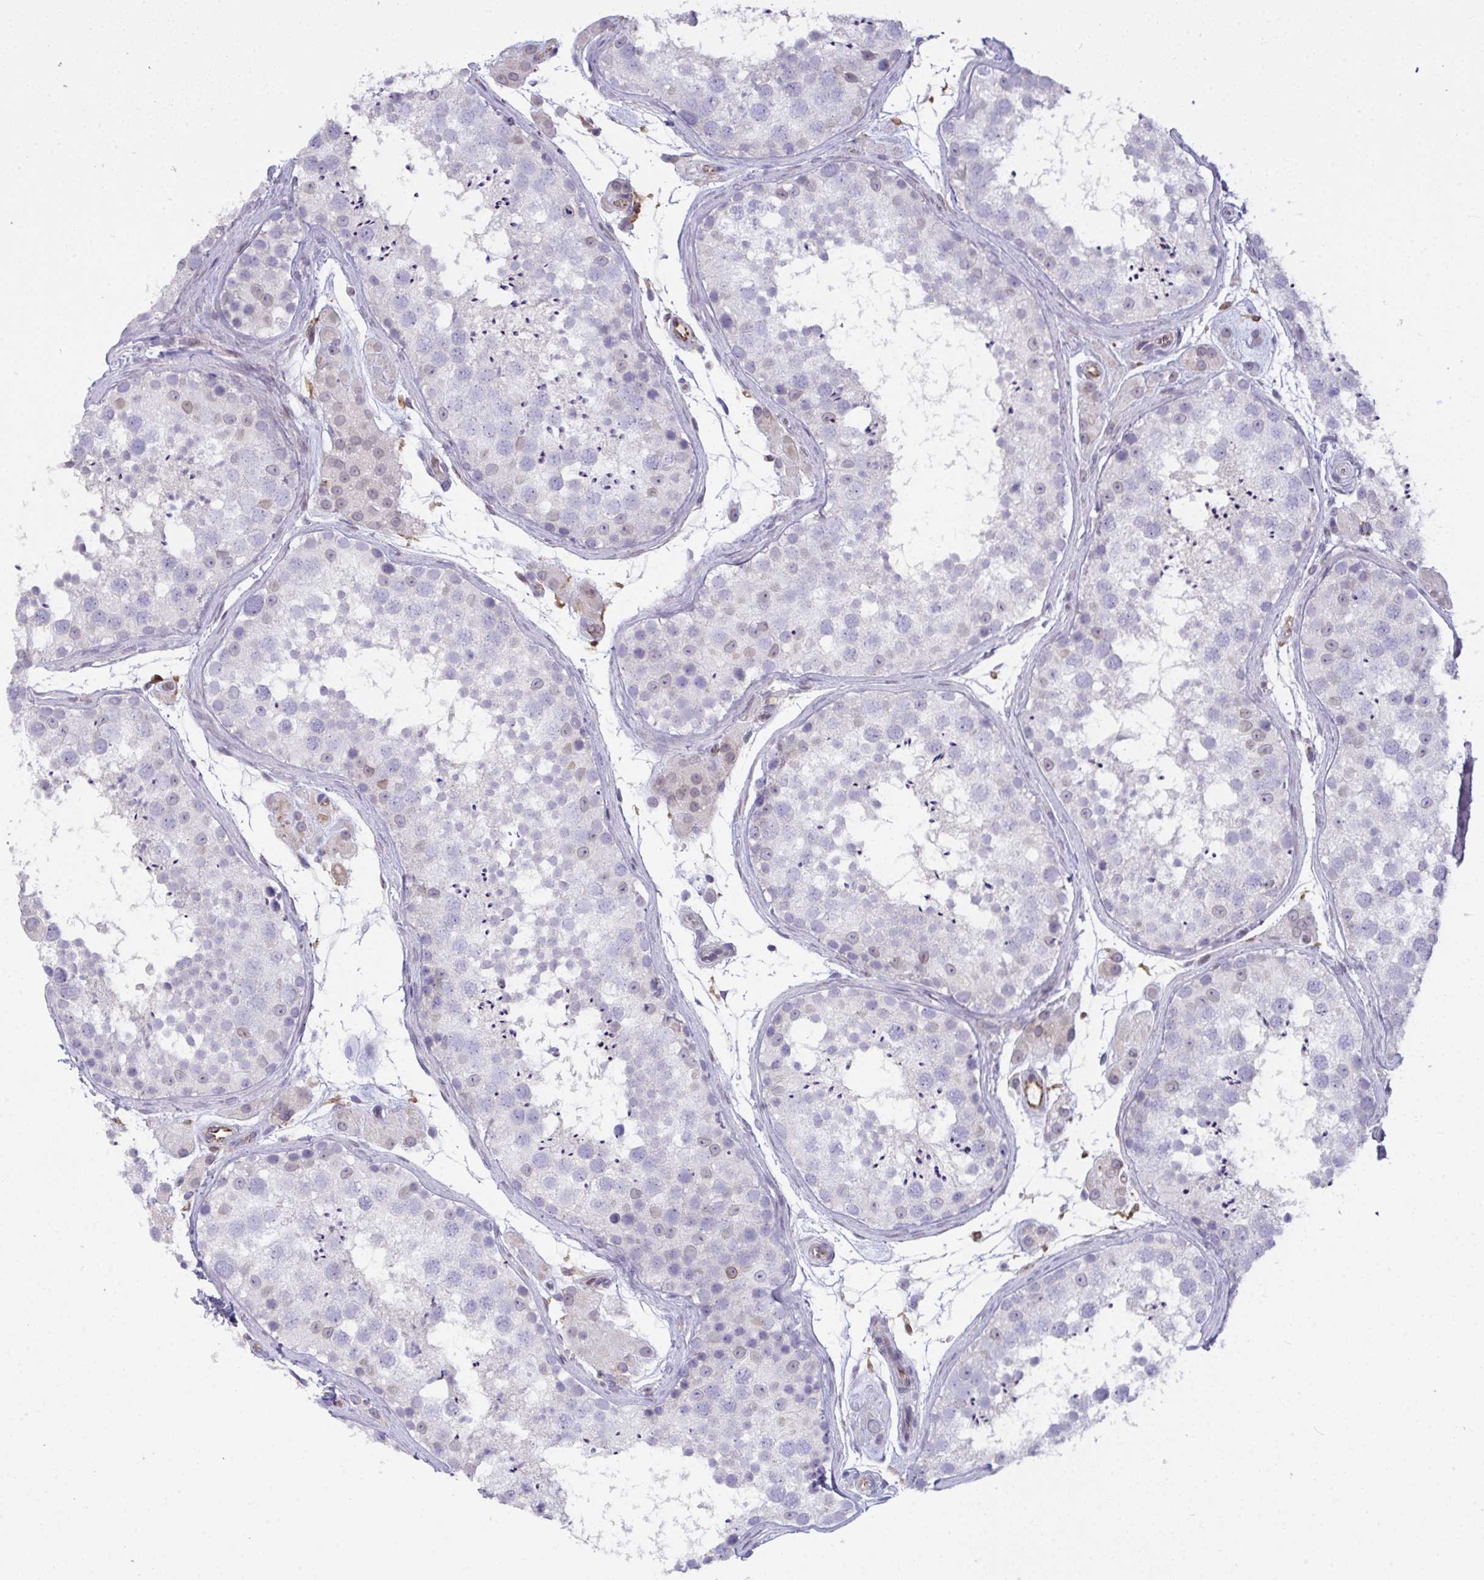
{"staining": {"intensity": "moderate", "quantity": "<25%", "location": "cytoplasmic/membranous,nuclear"}, "tissue": "testis", "cell_type": "Cells in seminiferous ducts", "image_type": "normal", "snomed": [{"axis": "morphology", "description": "Normal tissue, NOS"}, {"axis": "topography", "description": "Testis"}], "caption": "The photomicrograph shows immunohistochemical staining of benign testis. There is moderate cytoplasmic/membranous,nuclear expression is identified in approximately <25% of cells in seminiferous ducts. (brown staining indicates protein expression, while blue staining denotes nuclei).", "gene": "SEMA6B", "patient": {"sex": "male", "age": 41}}